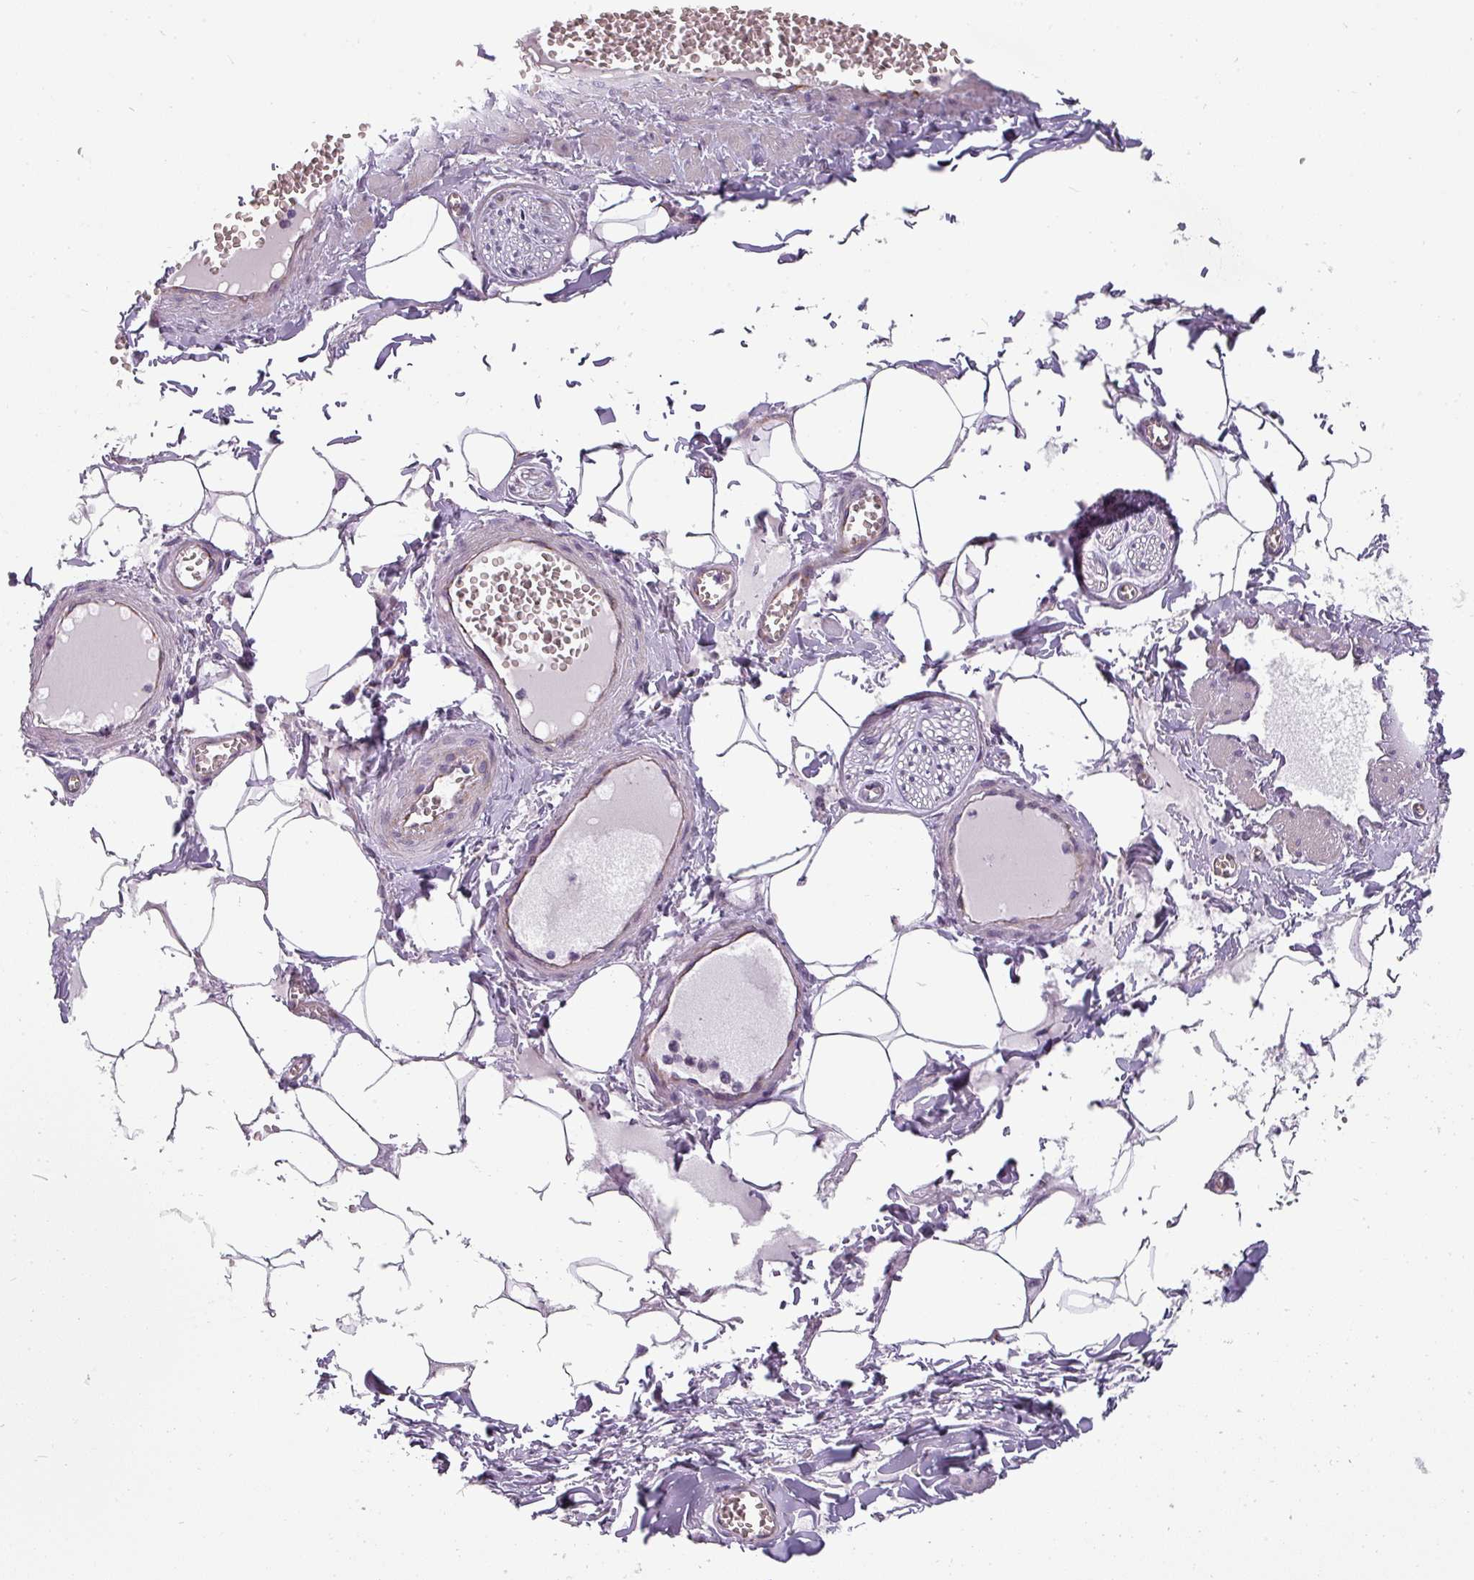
{"staining": {"intensity": "negative", "quantity": "none", "location": "none"}, "tissue": "adipose tissue", "cell_type": "Adipocytes", "image_type": "normal", "snomed": [{"axis": "morphology", "description": "Normal tissue, NOS"}, {"axis": "topography", "description": "Soft tissue"}, {"axis": "topography", "description": "Adipose tissue"}, {"axis": "topography", "description": "Vascular tissue"}, {"axis": "topography", "description": "Peripheral nerve tissue"}], "caption": "Adipocytes show no significant staining in unremarkable adipose tissue. The staining is performed using DAB brown chromogen with nuclei counter-stained in using hematoxylin.", "gene": "CHRDL1", "patient": {"sex": "male", "age": 46}}